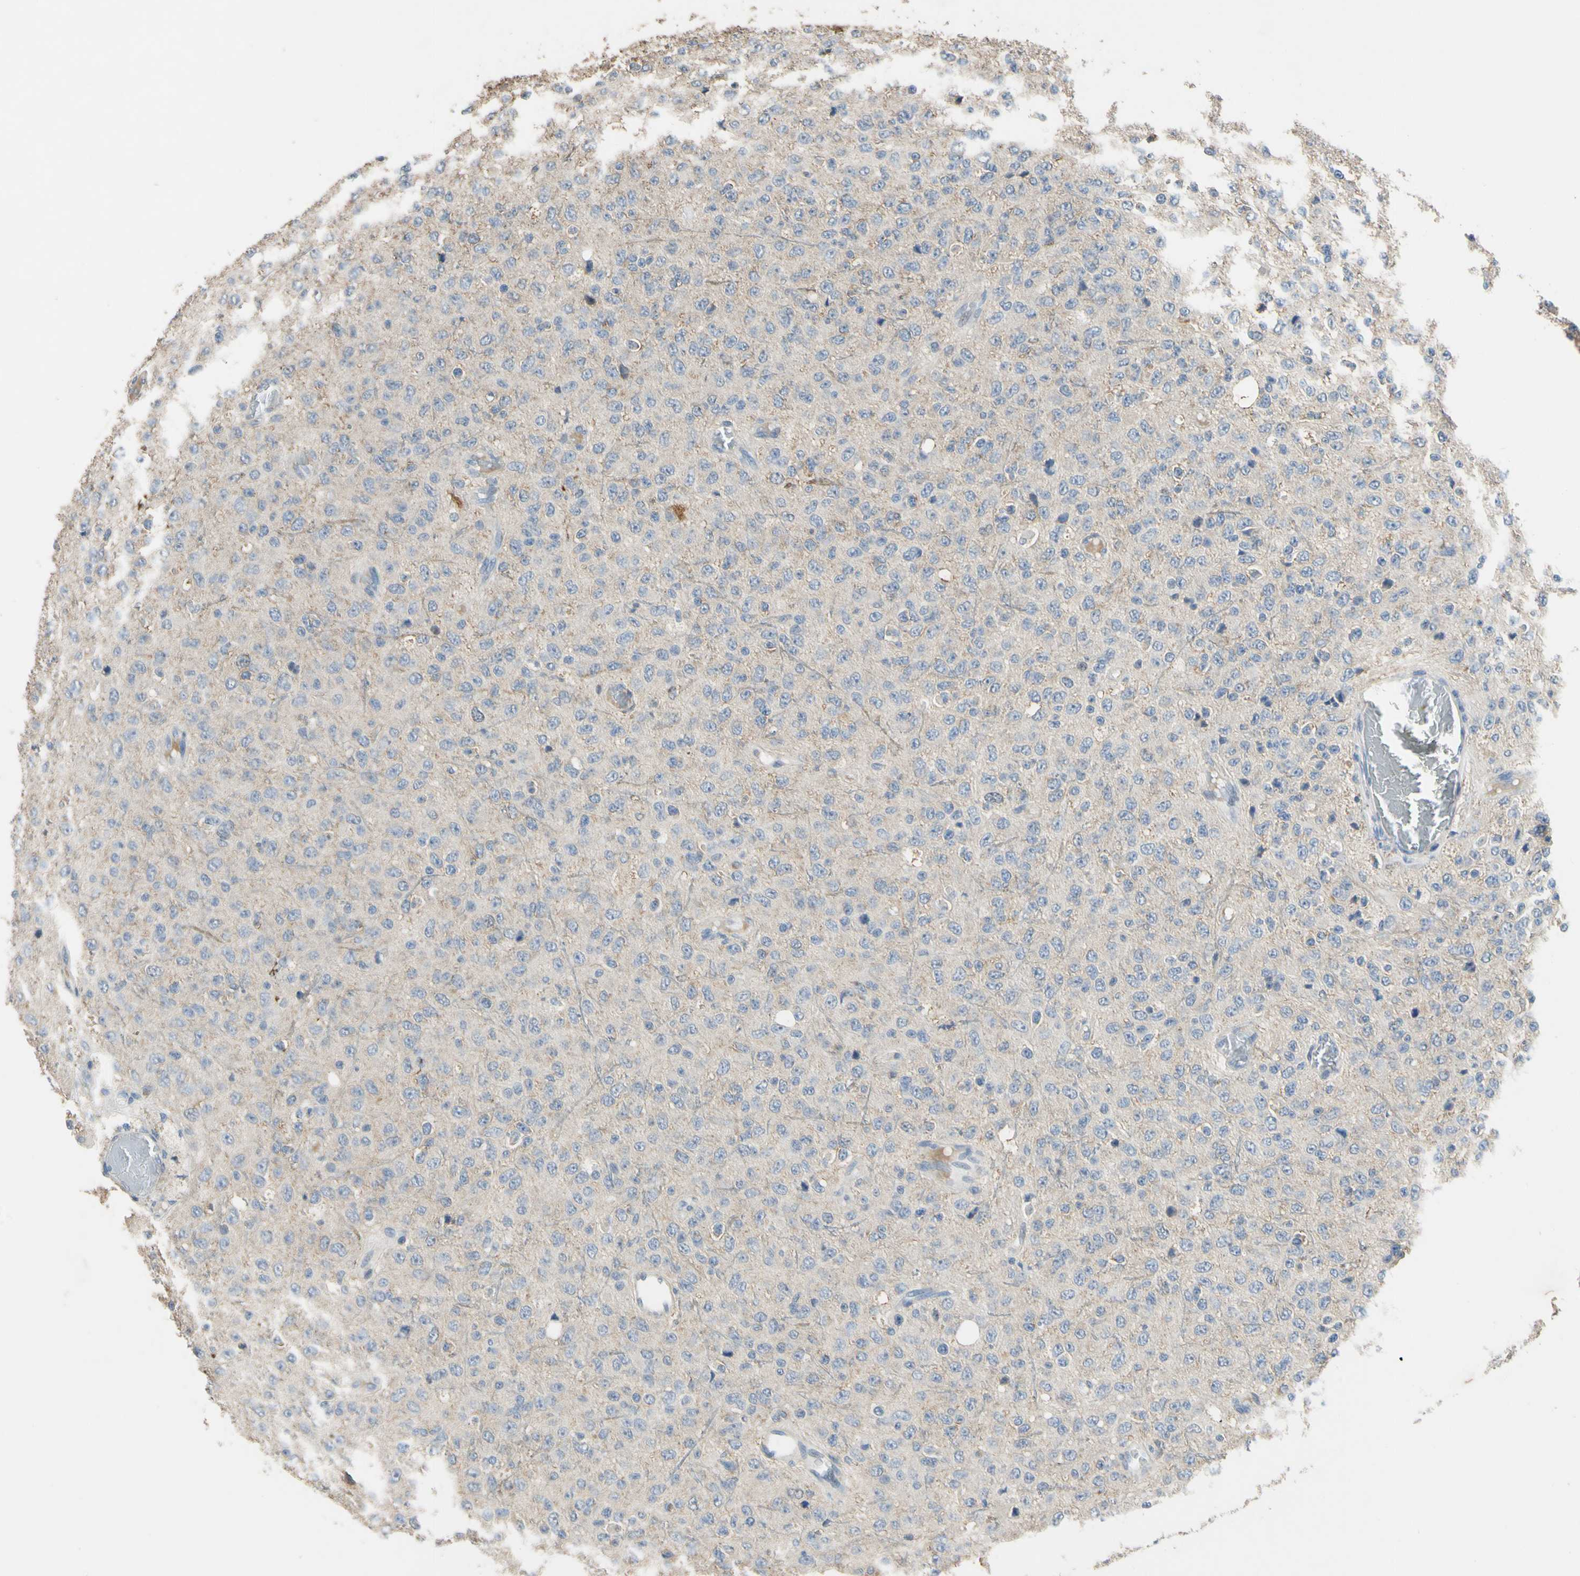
{"staining": {"intensity": "negative", "quantity": "none", "location": "none"}, "tissue": "glioma", "cell_type": "Tumor cells", "image_type": "cancer", "snomed": [{"axis": "morphology", "description": "Glioma, malignant, High grade"}, {"axis": "topography", "description": "pancreas cauda"}], "caption": "Human glioma stained for a protein using IHC displays no expression in tumor cells.", "gene": "LHX9", "patient": {"sex": "male", "age": 60}}